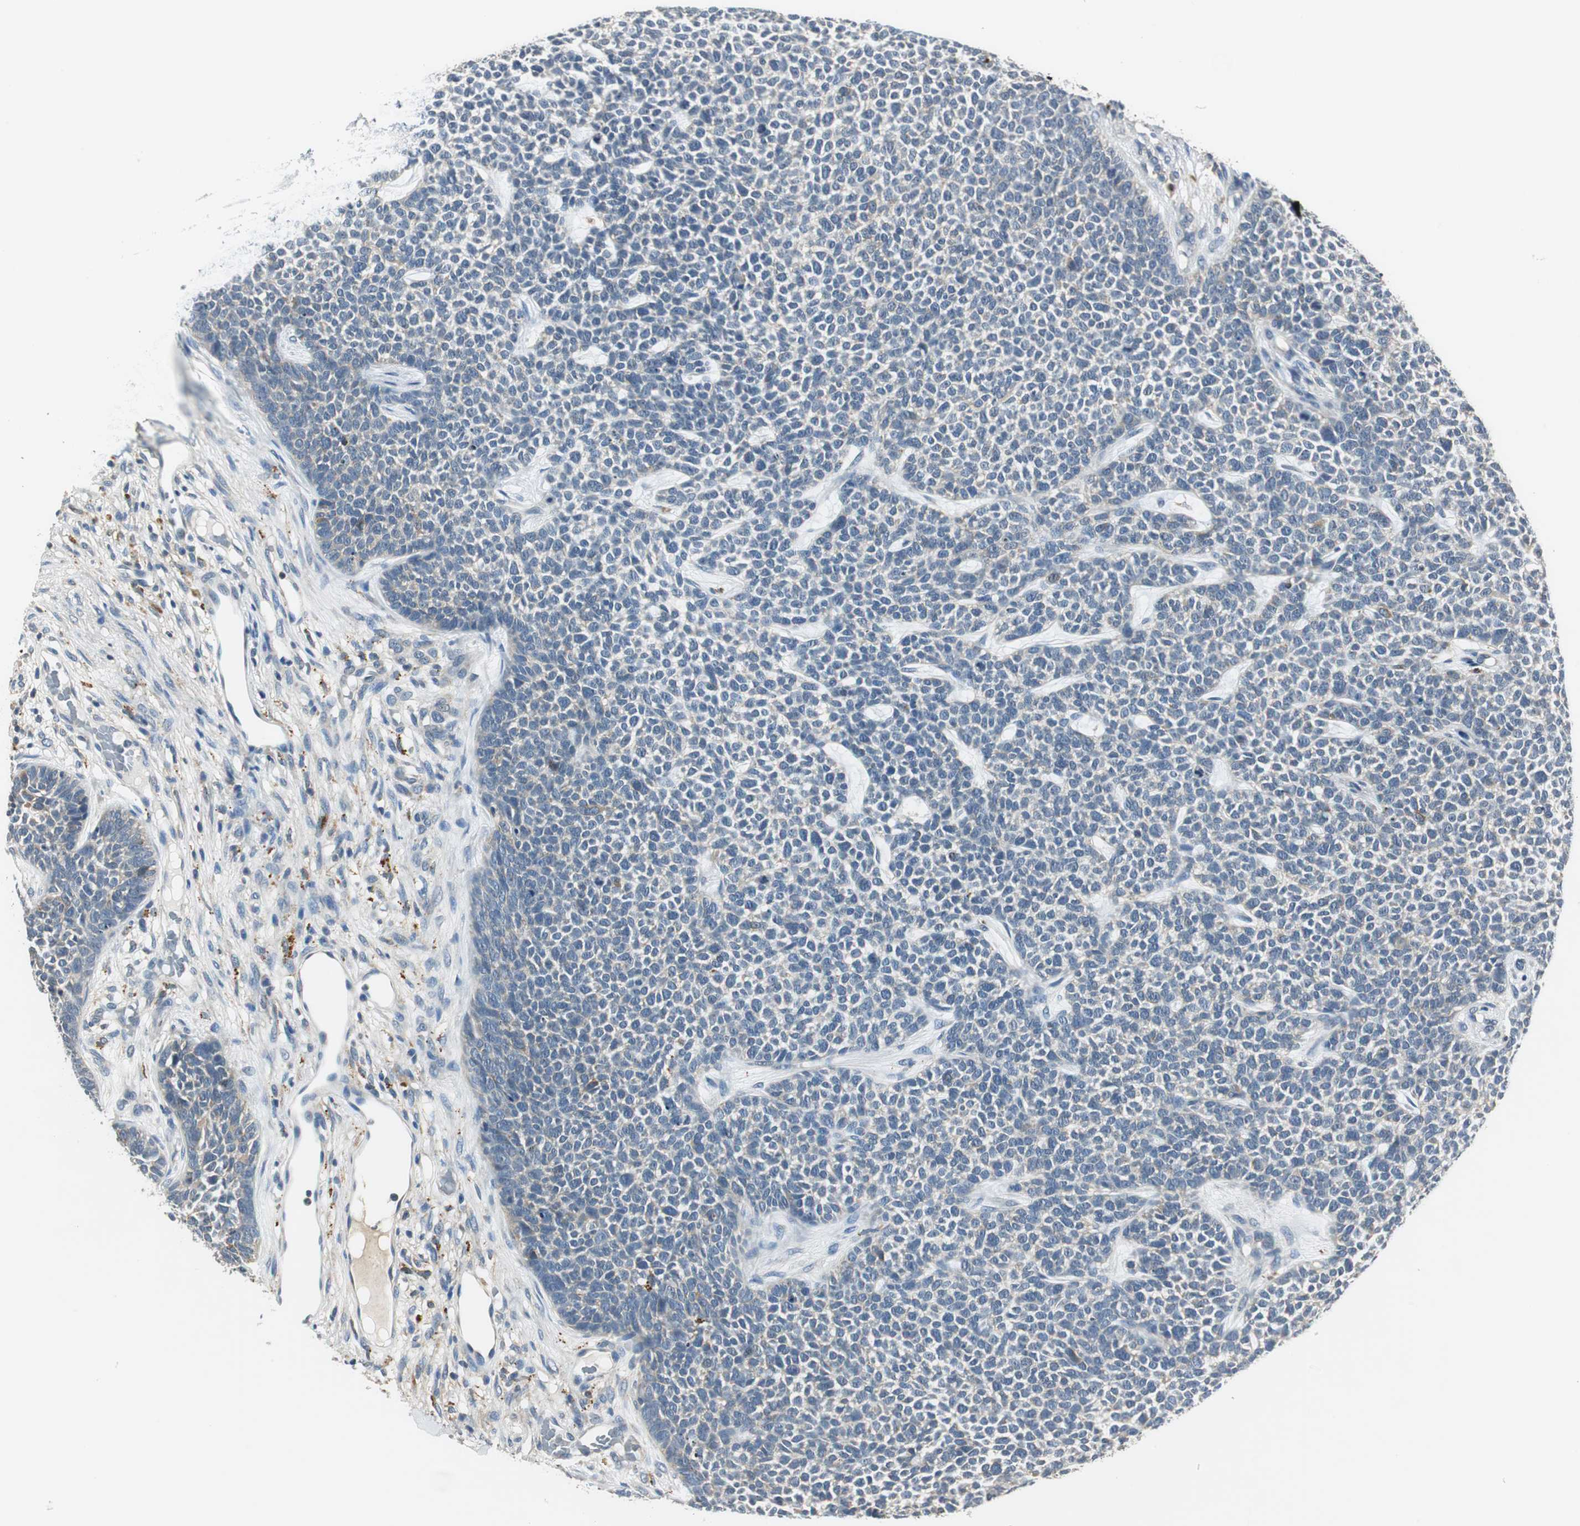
{"staining": {"intensity": "negative", "quantity": "none", "location": "none"}, "tissue": "skin cancer", "cell_type": "Tumor cells", "image_type": "cancer", "snomed": [{"axis": "morphology", "description": "Basal cell carcinoma"}, {"axis": "topography", "description": "Skin"}], "caption": "IHC micrograph of human basal cell carcinoma (skin) stained for a protein (brown), which demonstrates no staining in tumor cells.", "gene": "NIT1", "patient": {"sex": "female", "age": 84}}